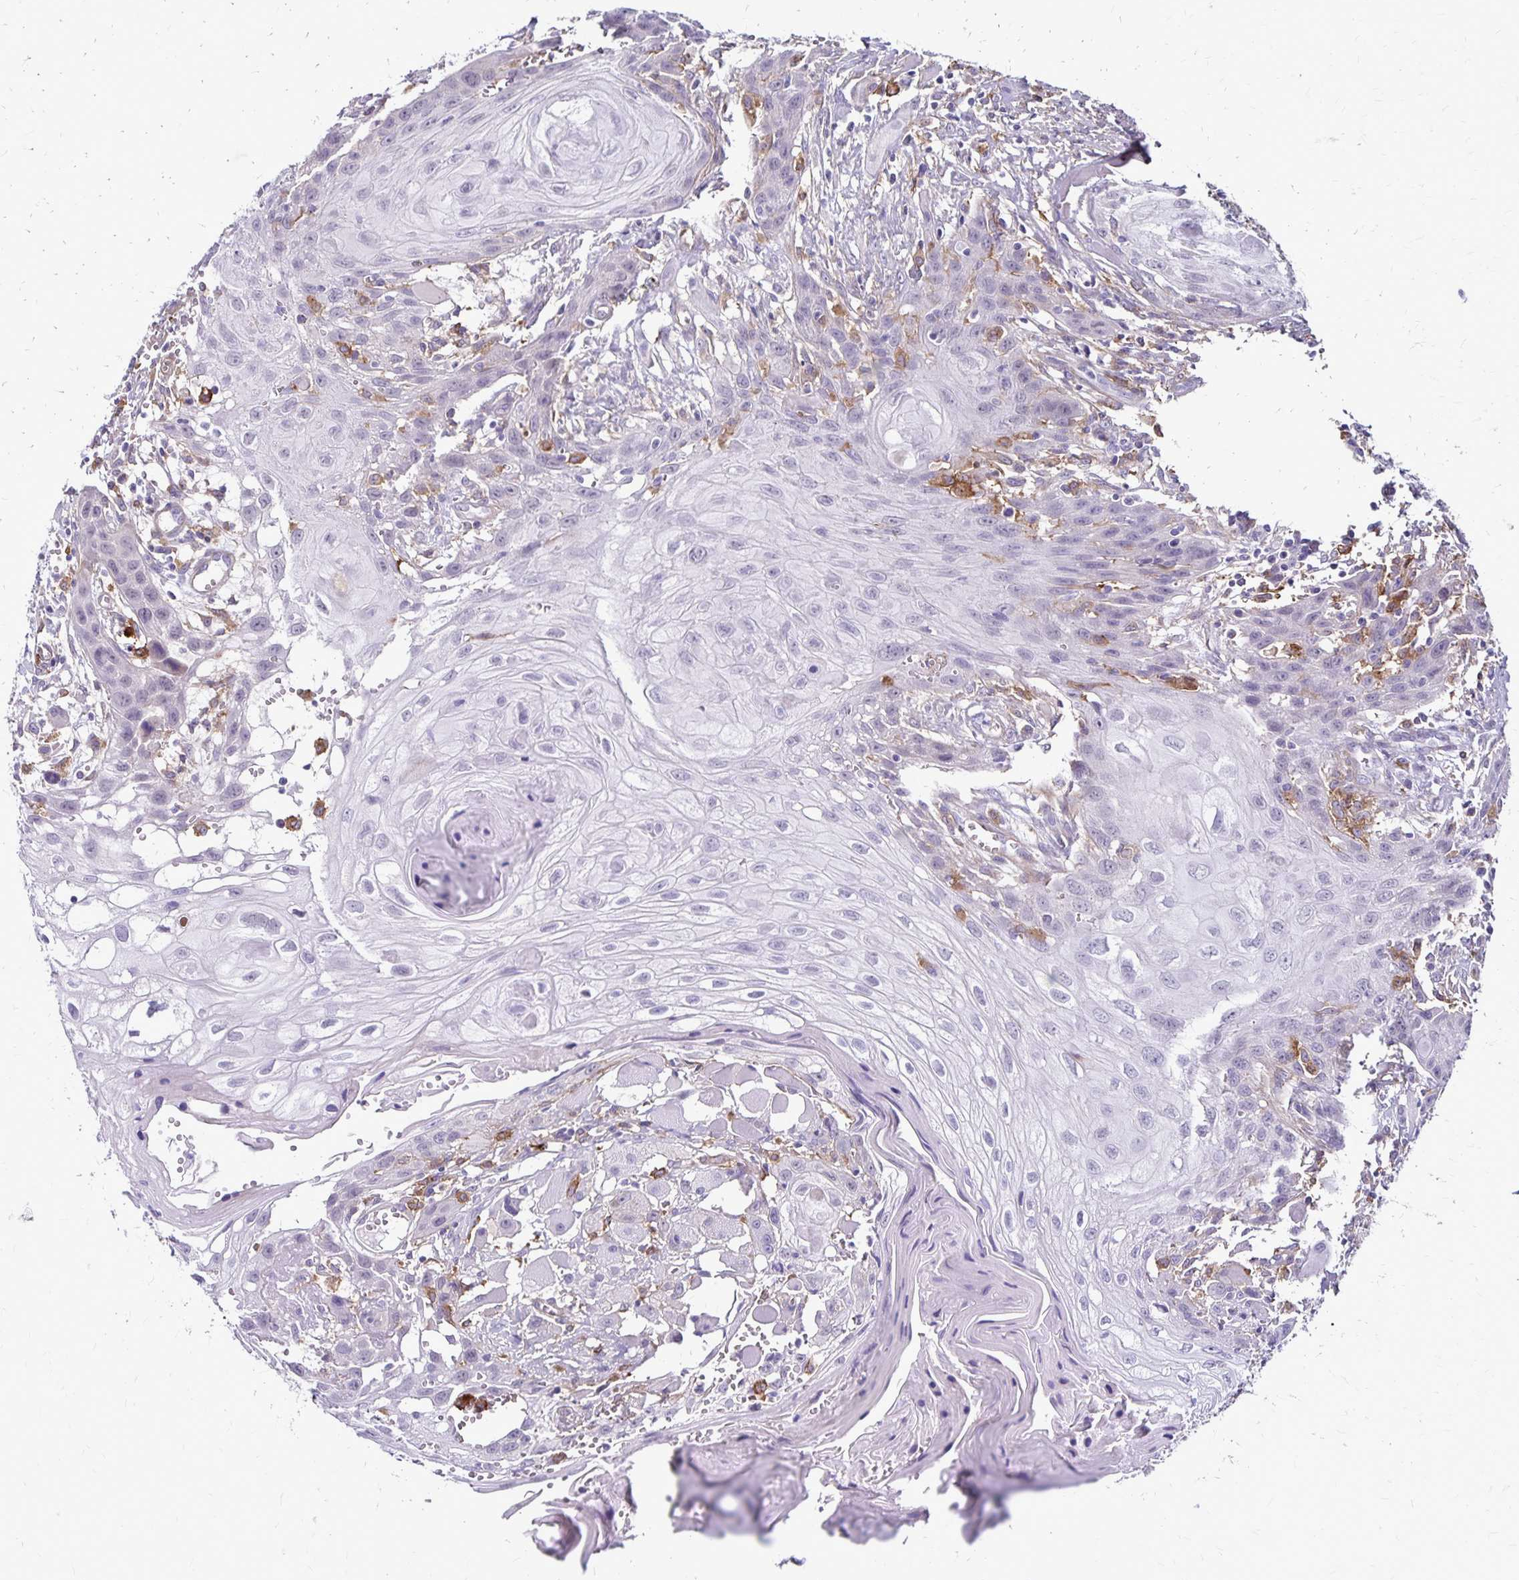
{"staining": {"intensity": "negative", "quantity": "none", "location": "none"}, "tissue": "head and neck cancer", "cell_type": "Tumor cells", "image_type": "cancer", "snomed": [{"axis": "morphology", "description": "Squamous cell carcinoma, NOS"}, {"axis": "topography", "description": "Oral tissue"}, {"axis": "topography", "description": "Head-Neck"}], "caption": "Squamous cell carcinoma (head and neck) was stained to show a protein in brown. There is no significant positivity in tumor cells.", "gene": "TNS3", "patient": {"sex": "male", "age": 58}}